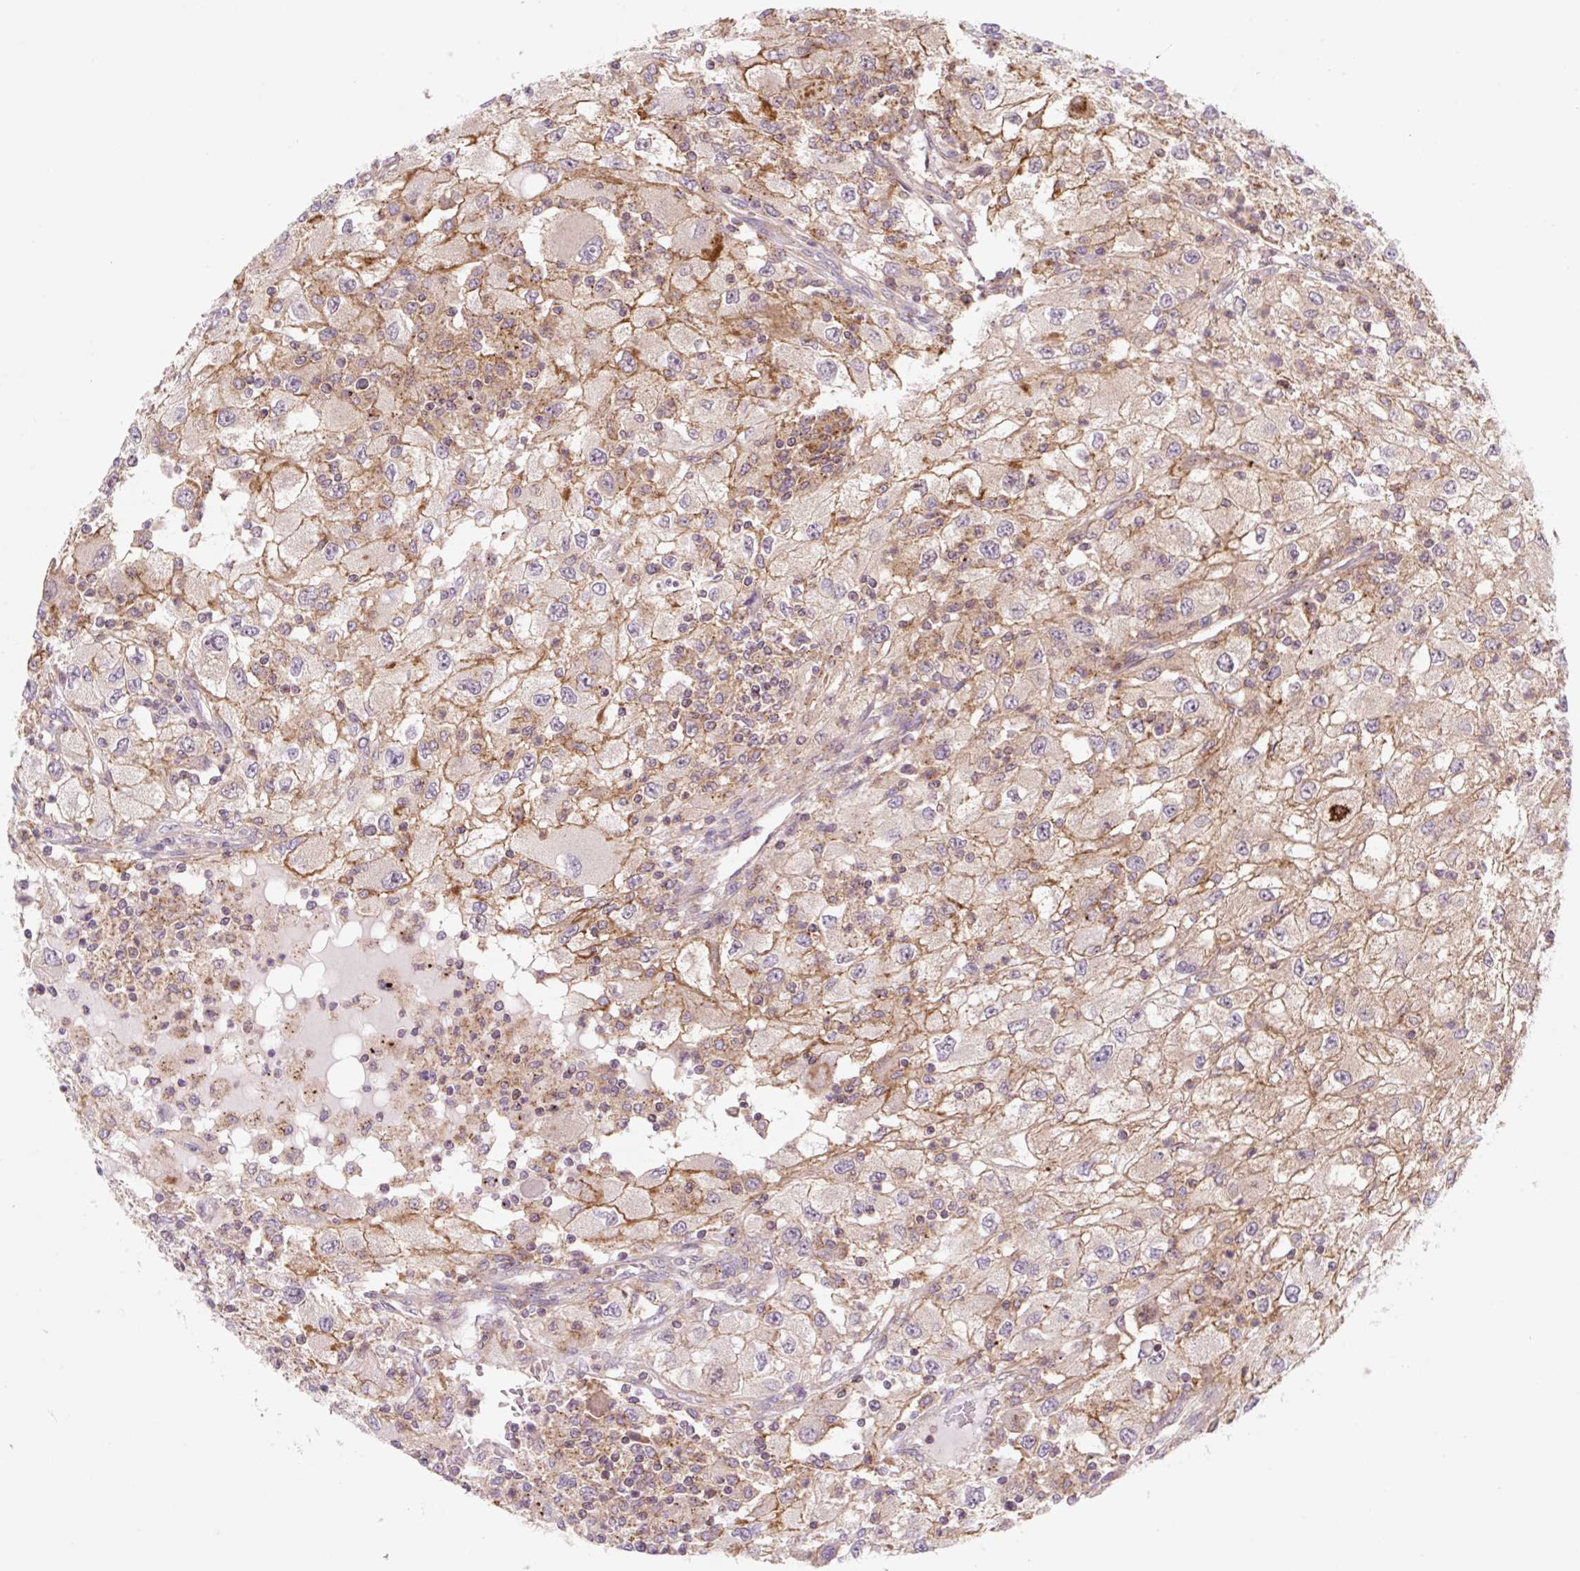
{"staining": {"intensity": "moderate", "quantity": "25%-75%", "location": "cytoplasmic/membranous"}, "tissue": "renal cancer", "cell_type": "Tumor cells", "image_type": "cancer", "snomed": [{"axis": "morphology", "description": "Adenocarcinoma, NOS"}, {"axis": "topography", "description": "Kidney"}], "caption": "Moderate cytoplasmic/membranous positivity for a protein is present in approximately 25%-75% of tumor cells of adenocarcinoma (renal) using immunohistochemistry (IHC).", "gene": "VPS4A", "patient": {"sex": "female", "age": 67}}